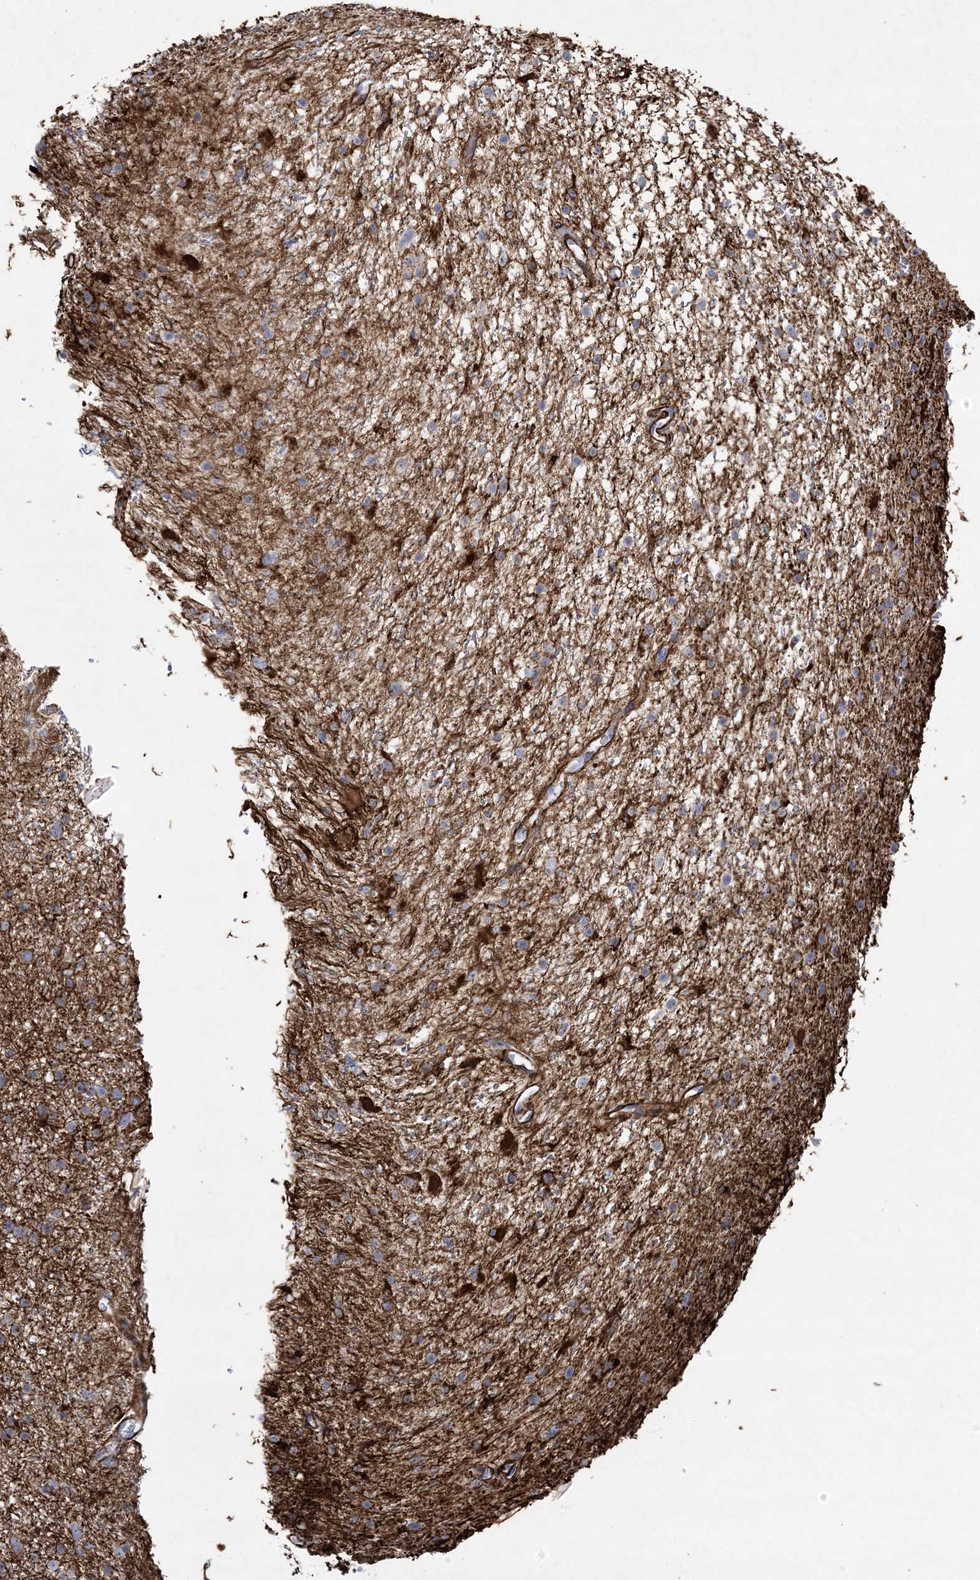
{"staining": {"intensity": "weak", "quantity": "<25%", "location": "cytoplasmic/membranous"}, "tissue": "glioma", "cell_type": "Tumor cells", "image_type": "cancer", "snomed": [{"axis": "morphology", "description": "Glioma, malignant, Low grade"}, {"axis": "topography", "description": "Cerebral cortex"}], "caption": "Micrograph shows no protein expression in tumor cells of malignant low-grade glioma tissue.", "gene": "ARSJ", "patient": {"sex": "female", "age": 39}}